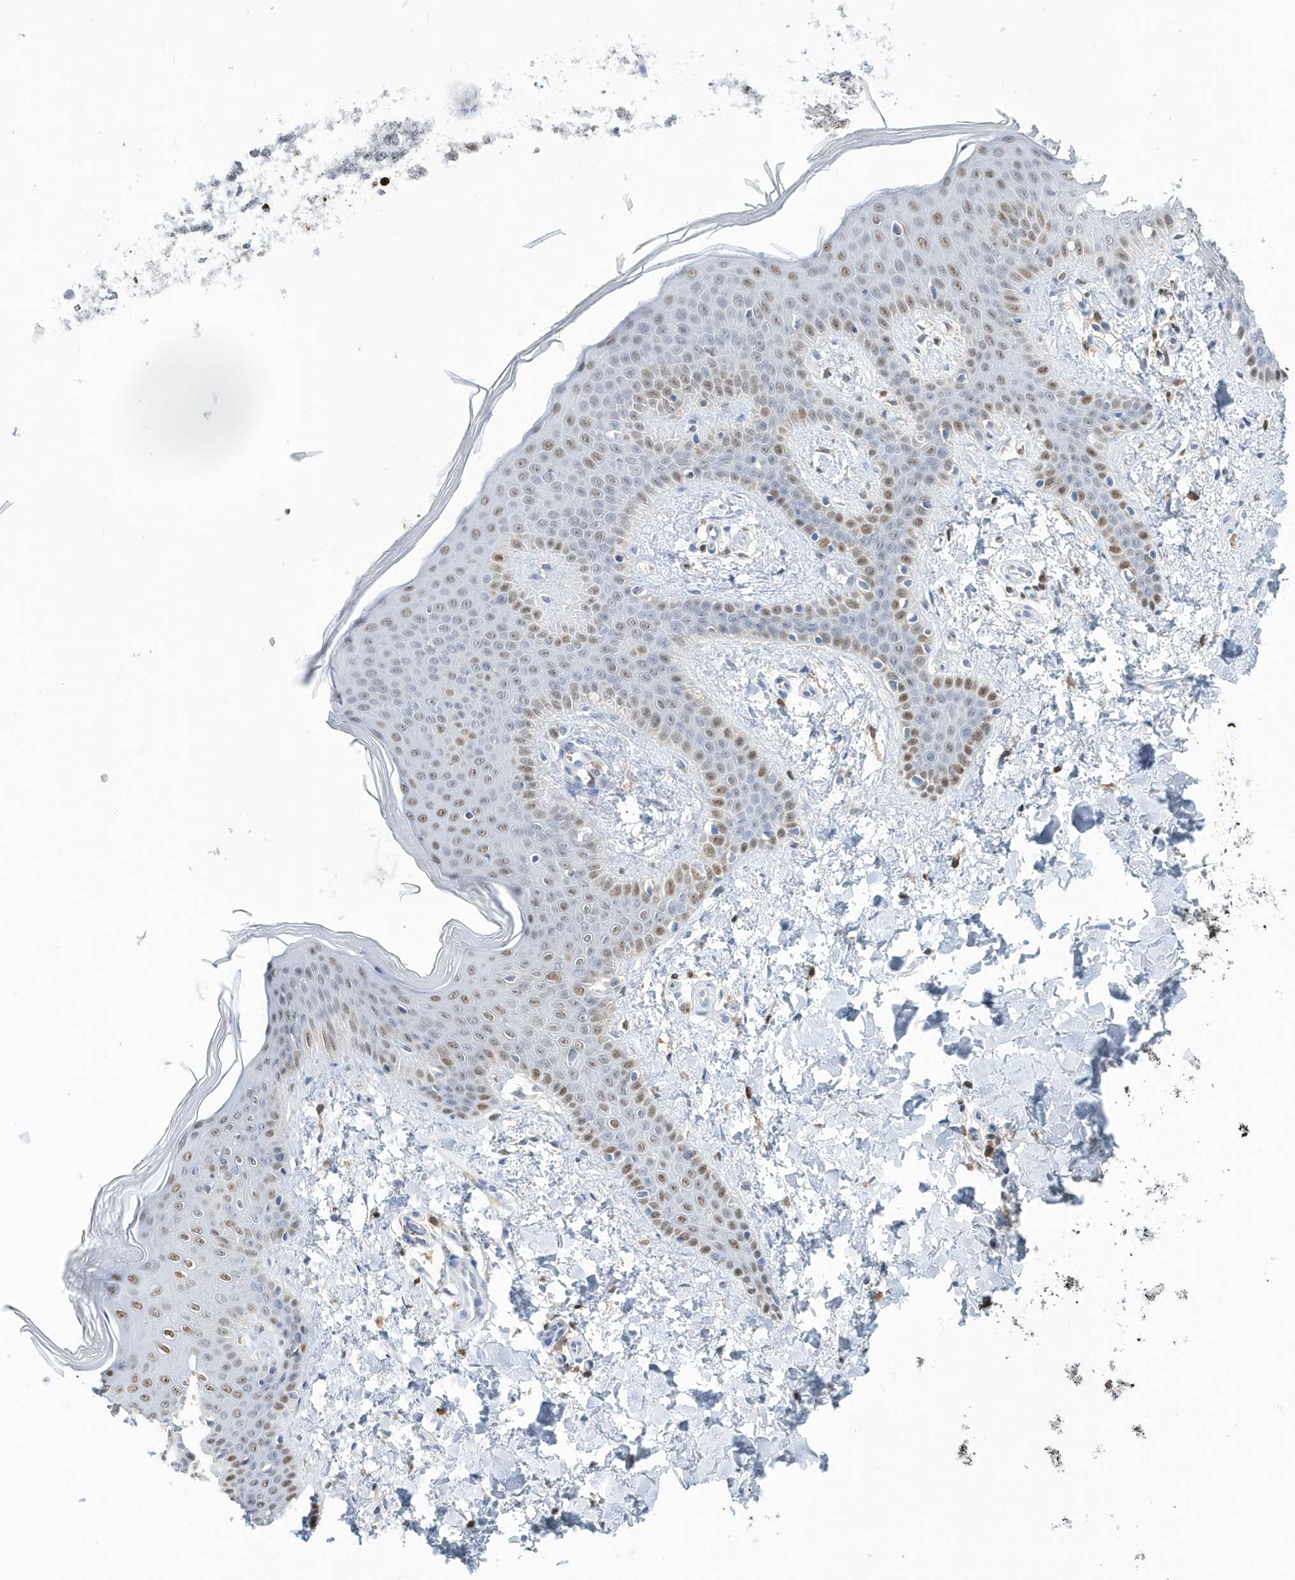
{"staining": {"intensity": "moderate", "quantity": ">75%", "location": "nuclear"}, "tissue": "skin", "cell_type": "Fibroblasts", "image_type": "normal", "snomed": [{"axis": "morphology", "description": "Normal tissue, NOS"}, {"axis": "topography", "description": "Skin"}], "caption": "About >75% of fibroblasts in normal skin demonstrate moderate nuclear protein expression as visualized by brown immunohistochemical staining.", "gene": "MACROH2A2", "patient": {"sex": "male", "age": 36}}